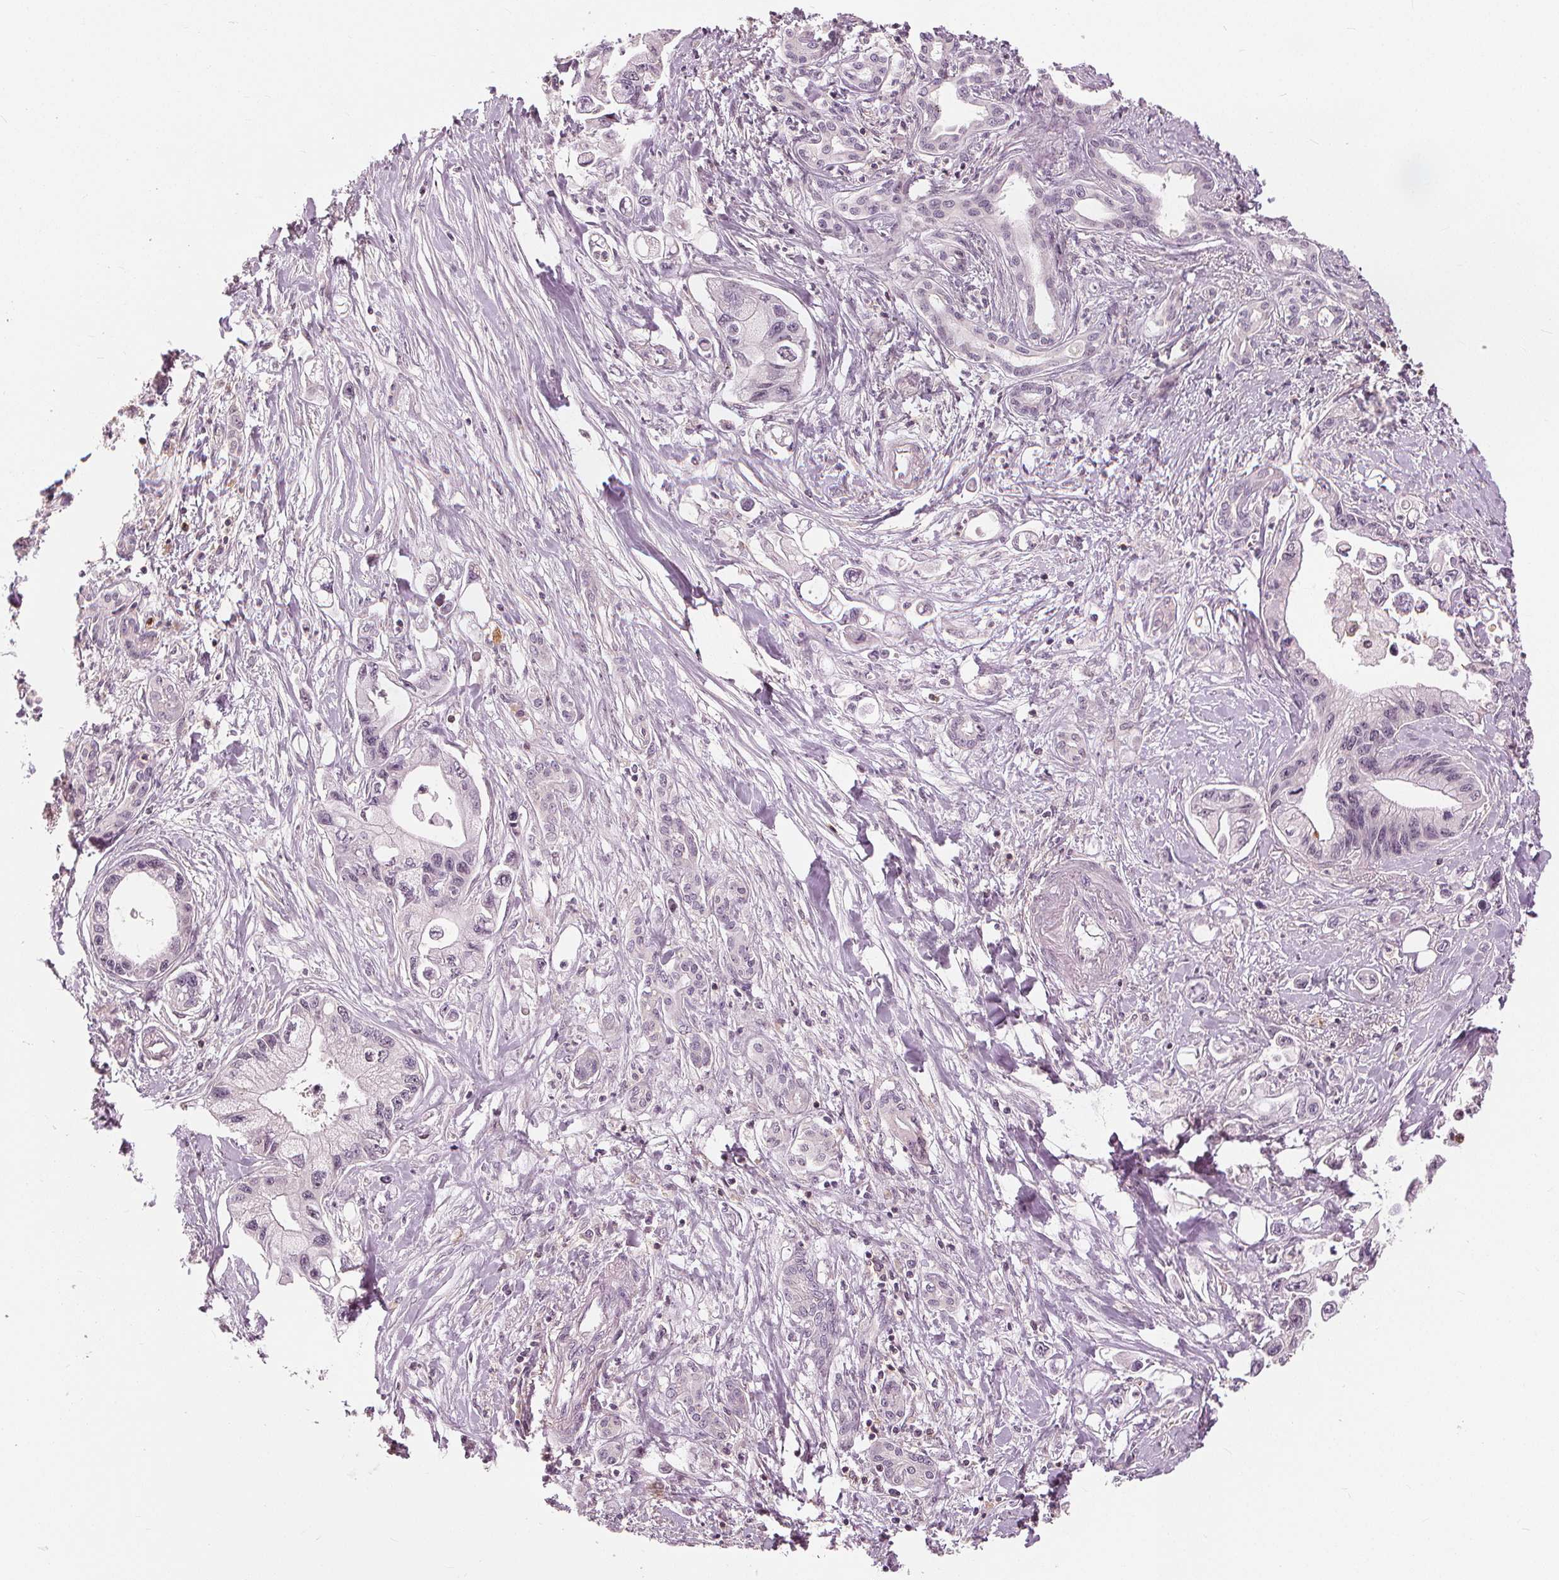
{"staining": {"intensity": "negative", "quantity": "none", "location": "none"}, "tissue": "pancreatic cancer", "cell_type": "Tumor cells", "image_type": "cancer", "snomed": [{"axis": "morphology", "description": "Adenocarcinoma, NOS"}, {"axis": "topography", "description": "Pancreas"}], "caption": "There is no significant staining in tumor cells of pancreatic adenocarcinoma.", "gene": "SLC34A1", "patient": {"sex": "male", "age": 61}}